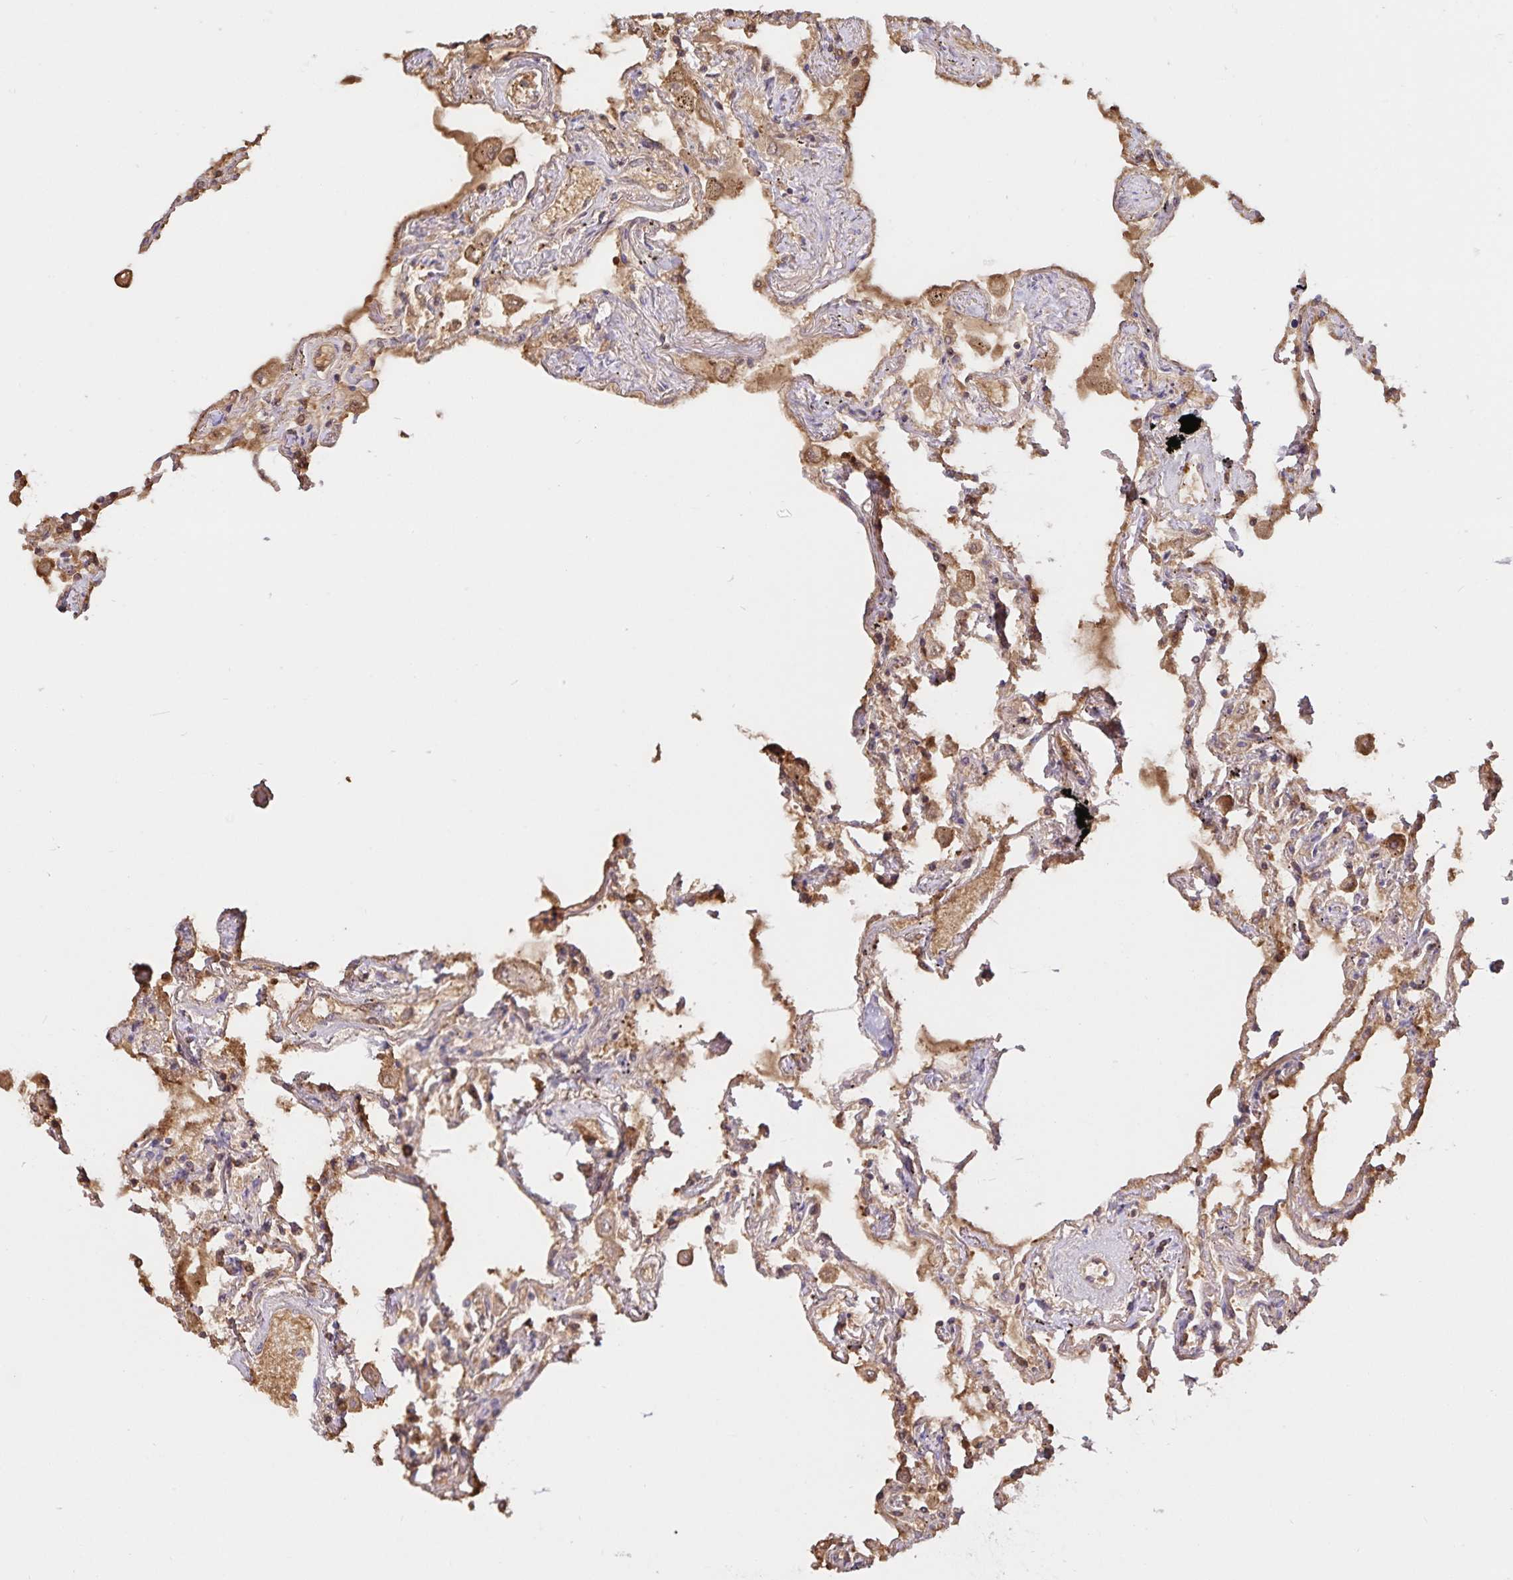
{"staining": {"intensity": "weak", "quantity": "25%-75%", "location": "cytoplasmic/membranous"}, "tissue": "lung", "cell_type": "Alveolar cells", "image_type": "normal", "snomed": [{"axis": "morphology", "description": "Normal tissue, NOS"}, {"axis": "morphology", "description": "Adenocarcinoma, NOS"}, {"axis": "topography", "description": "Cartilage tissue"}, {"axis": "topography", "description": "Lung"}], "caption": "Immunohistochemical staining of benign human lung reveals low levels of weak cytoplasmic/membranous expression in about 25%-75% of alveolar cells. (DAB = brown stain, brightfield microscopy at high magnification).", "gene": "FGG", "patient": {"sex": "female", "age": 67}}